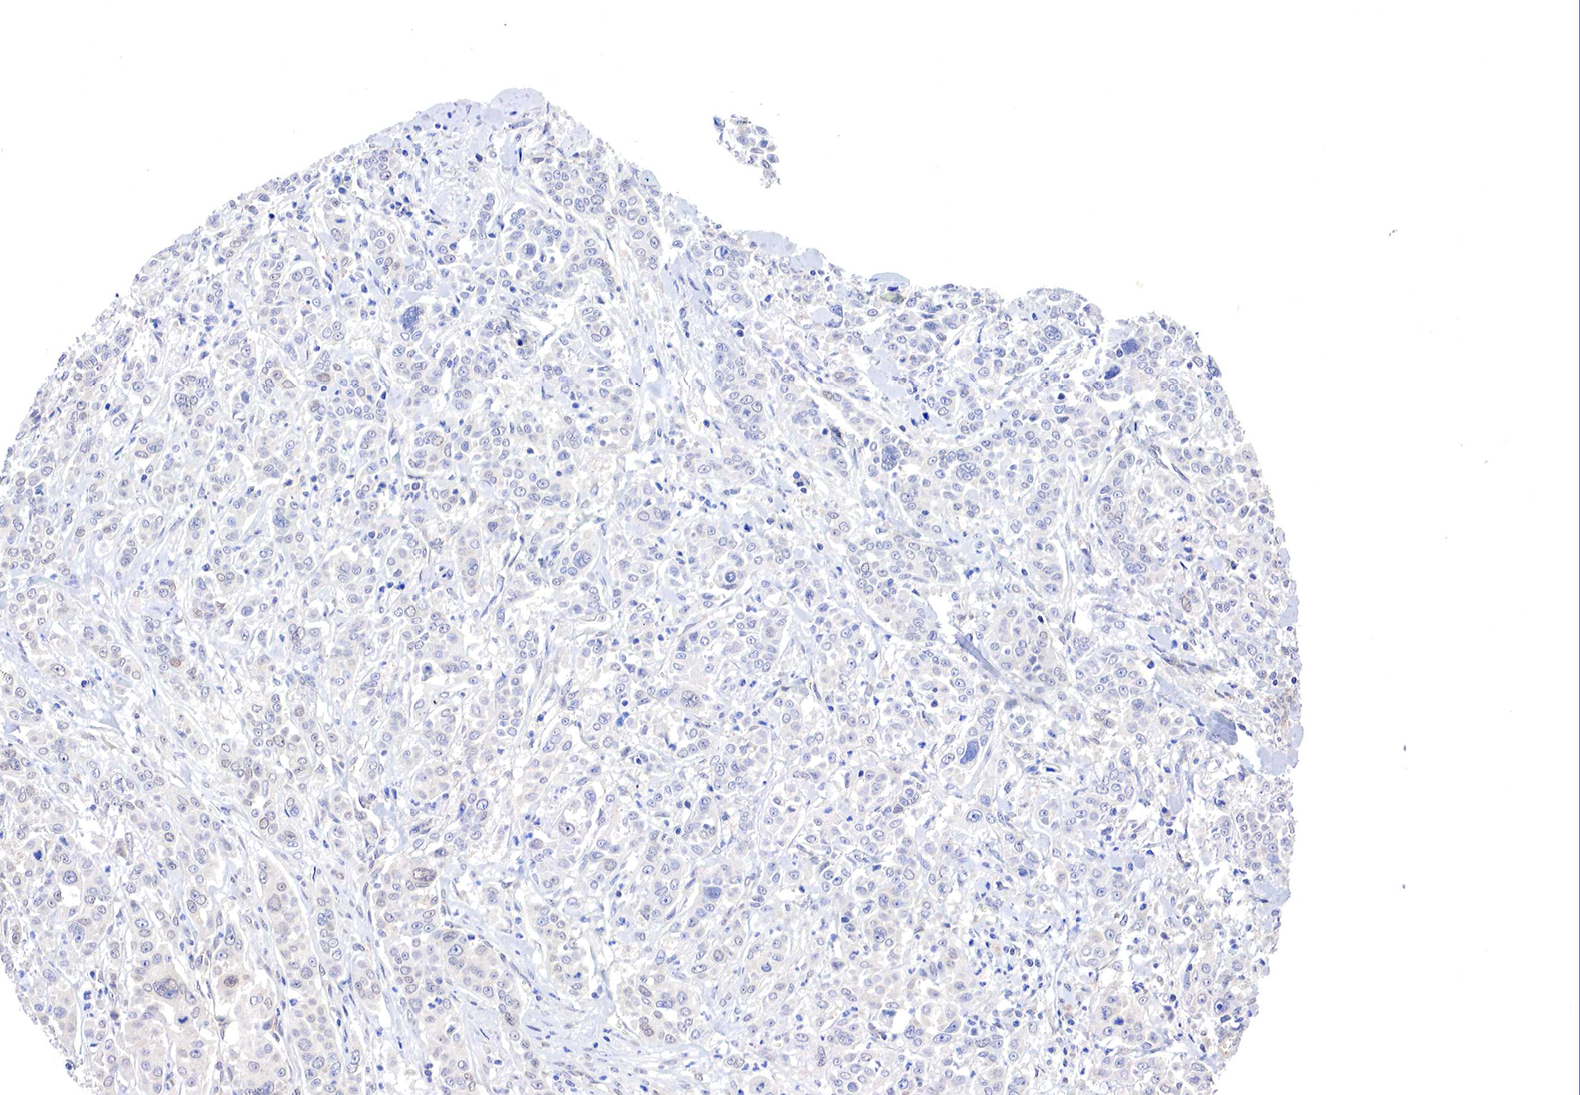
{"staining": {"intensity": "negative", "quantity": "none", "location": "none"}, "tissue": "pancreatic cancer", "cell_type": "Tumor cells", "image_type": "cancer", "snomed": [{"axis": "morphology", "description": "Adenocarcinoma, NOS"}, {"axis": "topography", "description": "Pancreas"}], "caption": "Pancreatic cancer stained for a protein using IHC shows no expression tumor cells.", "gene": "PABIR2", "patient": {"sex": "female", "age": 52}}